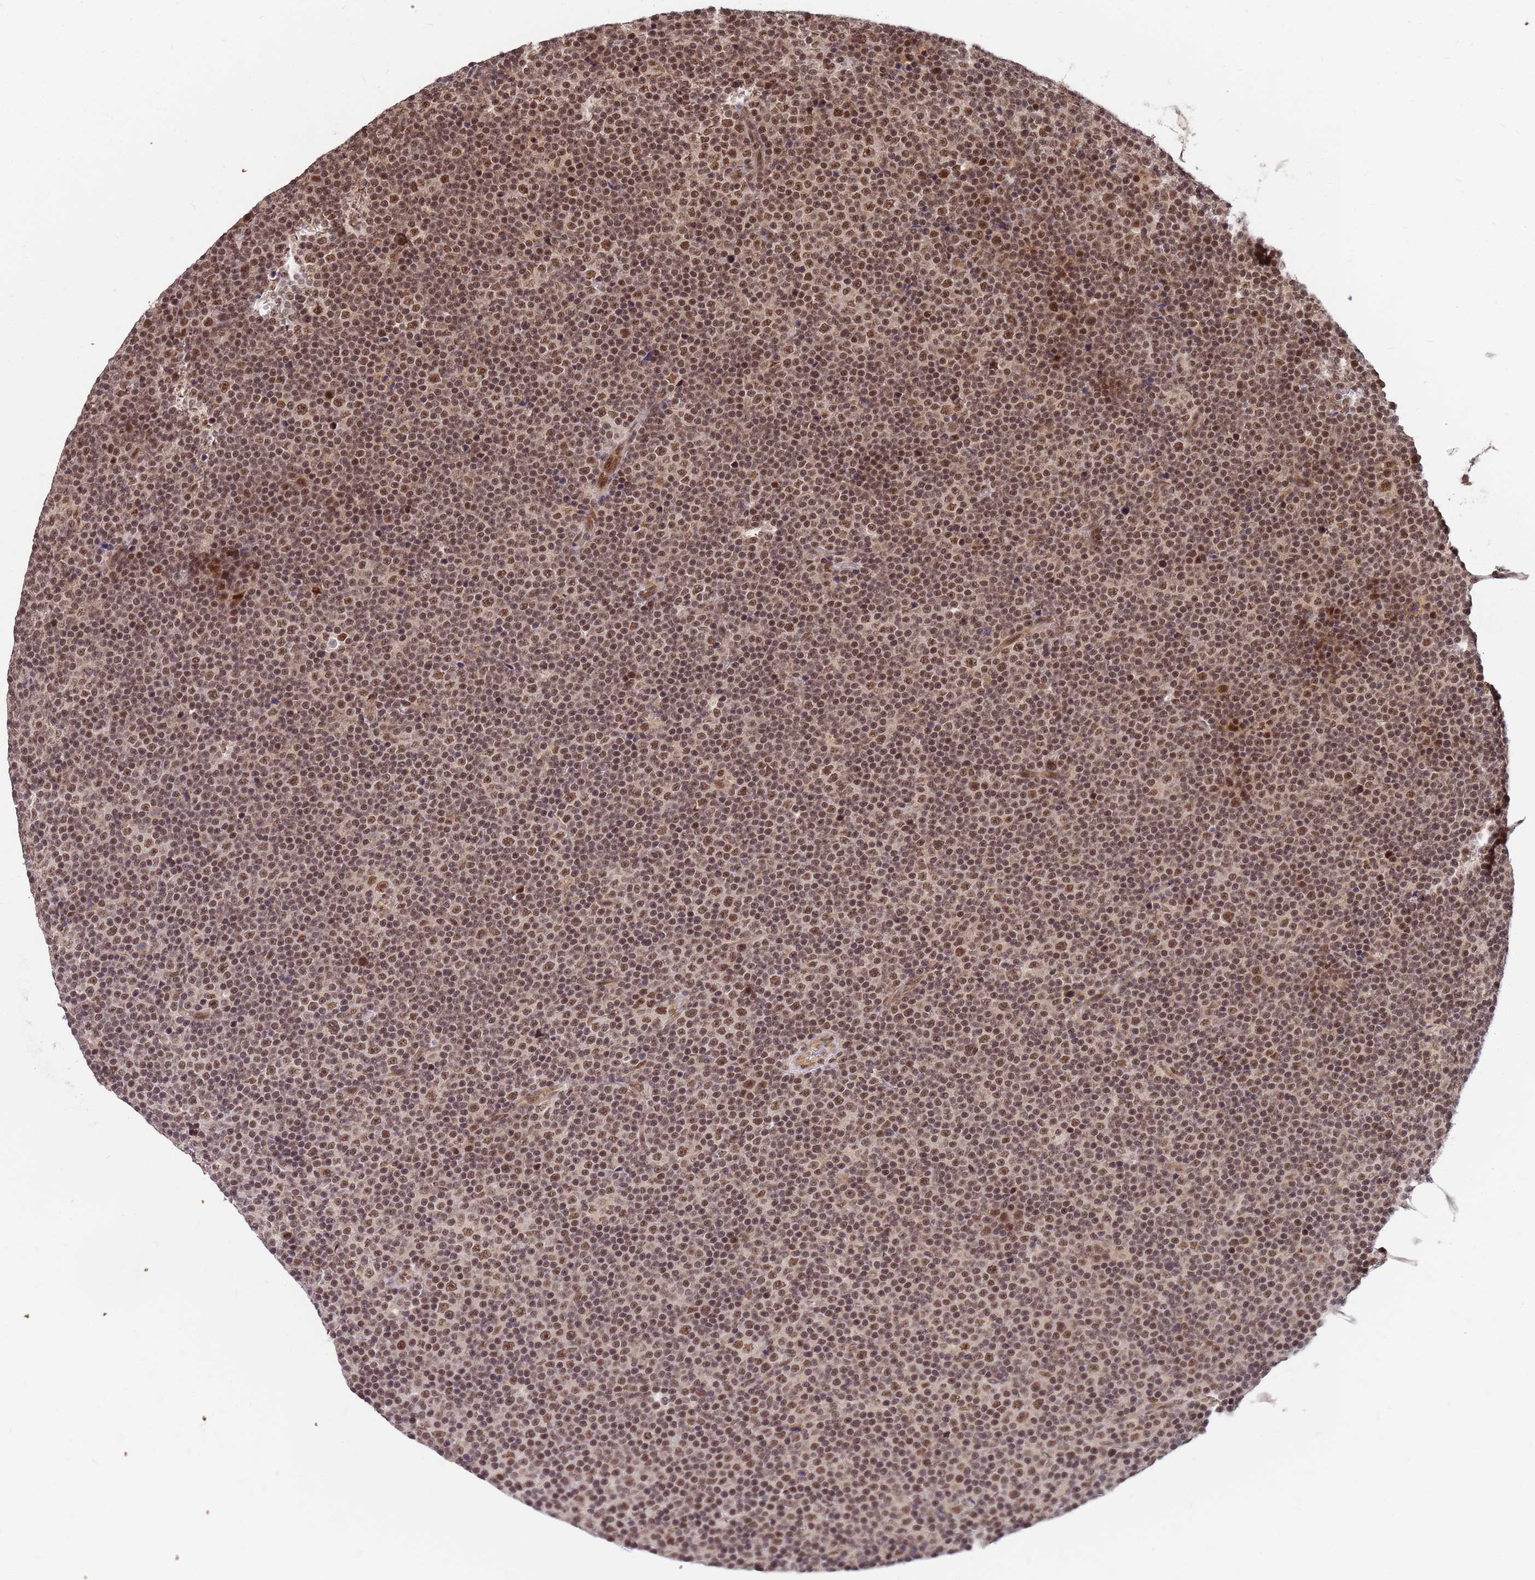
{"staining": {"intensity": "moderate", "quantity": ">75%", "location": "nuclear"}, "tissue": "lymphoma", "cell_type": "Tumor cells", "image_type": "cancer", "snomed": [{"axis": "morphology", "description": "Malignant lymphoma, non-Hodgkin's type, Low grade"}, {"axis": "topography", "description": "Lymph node"}], "caption": "IHC micrograph of lymphoma stained for a protein (brown), which demonstrates medium levels of moderate nuclear positivity in approximately >75% of tumor cells.", "gene": "NCBP2", "patient": {"sex": "female", "age": 67}}